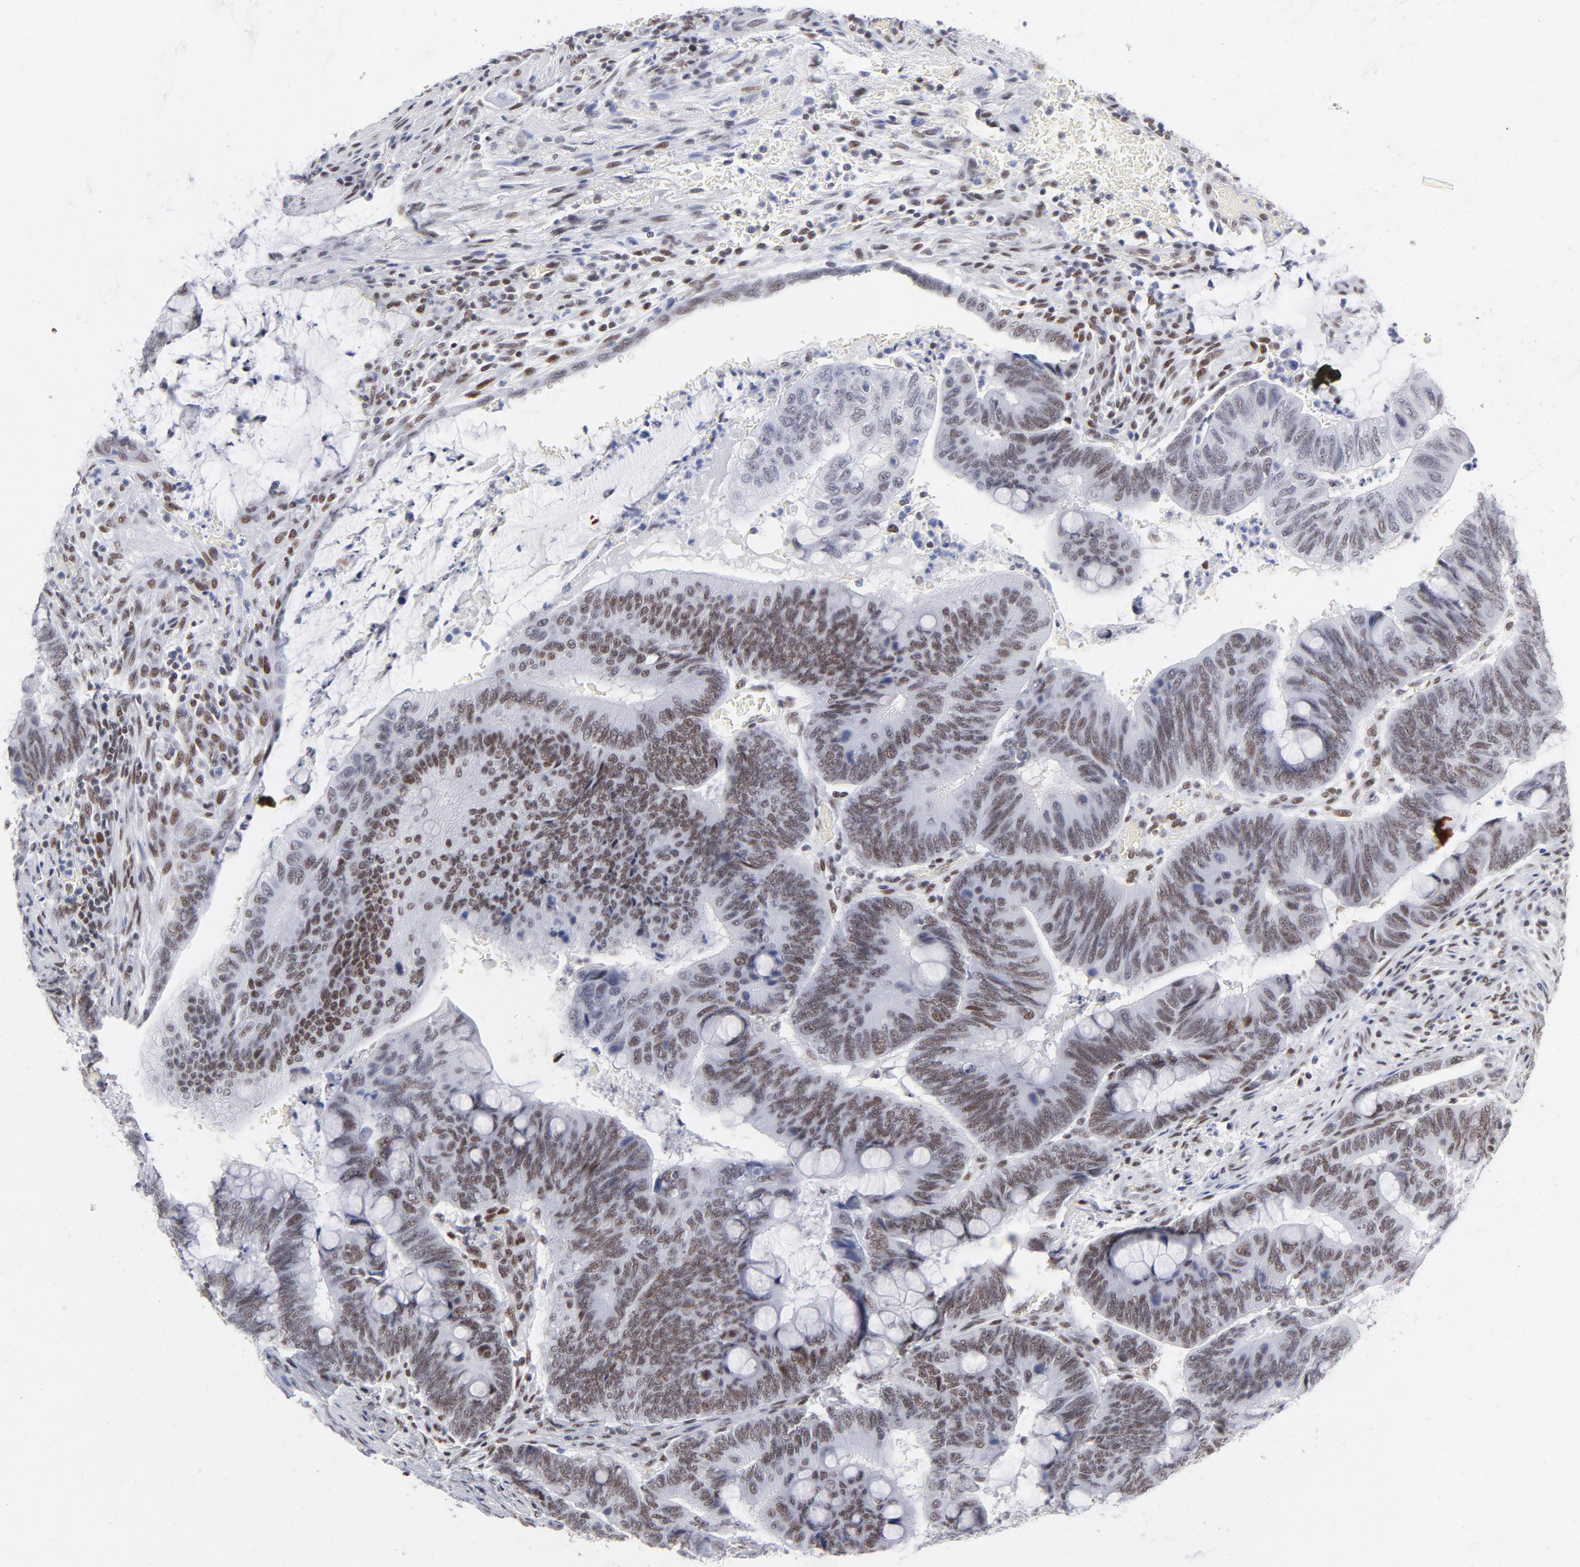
{"staining": {"intensity": "moderate", "quantity": ">75%", "location": "nuclear"}, "tissue": "colorectal cancer", "cell_type": "Tumor cells", "image_type": "cancer", "snomed": [{"axis": "morphology", "description": "Normal tissue, NOS"}, {"axis": "morphology", "description": "Adenocarcinoma, NOS"}, {"axis": "topography", "description": "Rectum"}], "caption": "Immunohistochemistry staining of colorectal cancer, which reveals medium levels of moderate nuclear positivity in about >75% of tumor cells indicating moderate nuclear protein positivity. The staining was performed using DAB (3,3'-diaminobenzidine) (brown) for protein detection and nuclei were counterstained in hematoxylin (blue).", "gene": "ATF2", "patient": {"sex": "male", "age": 92}}